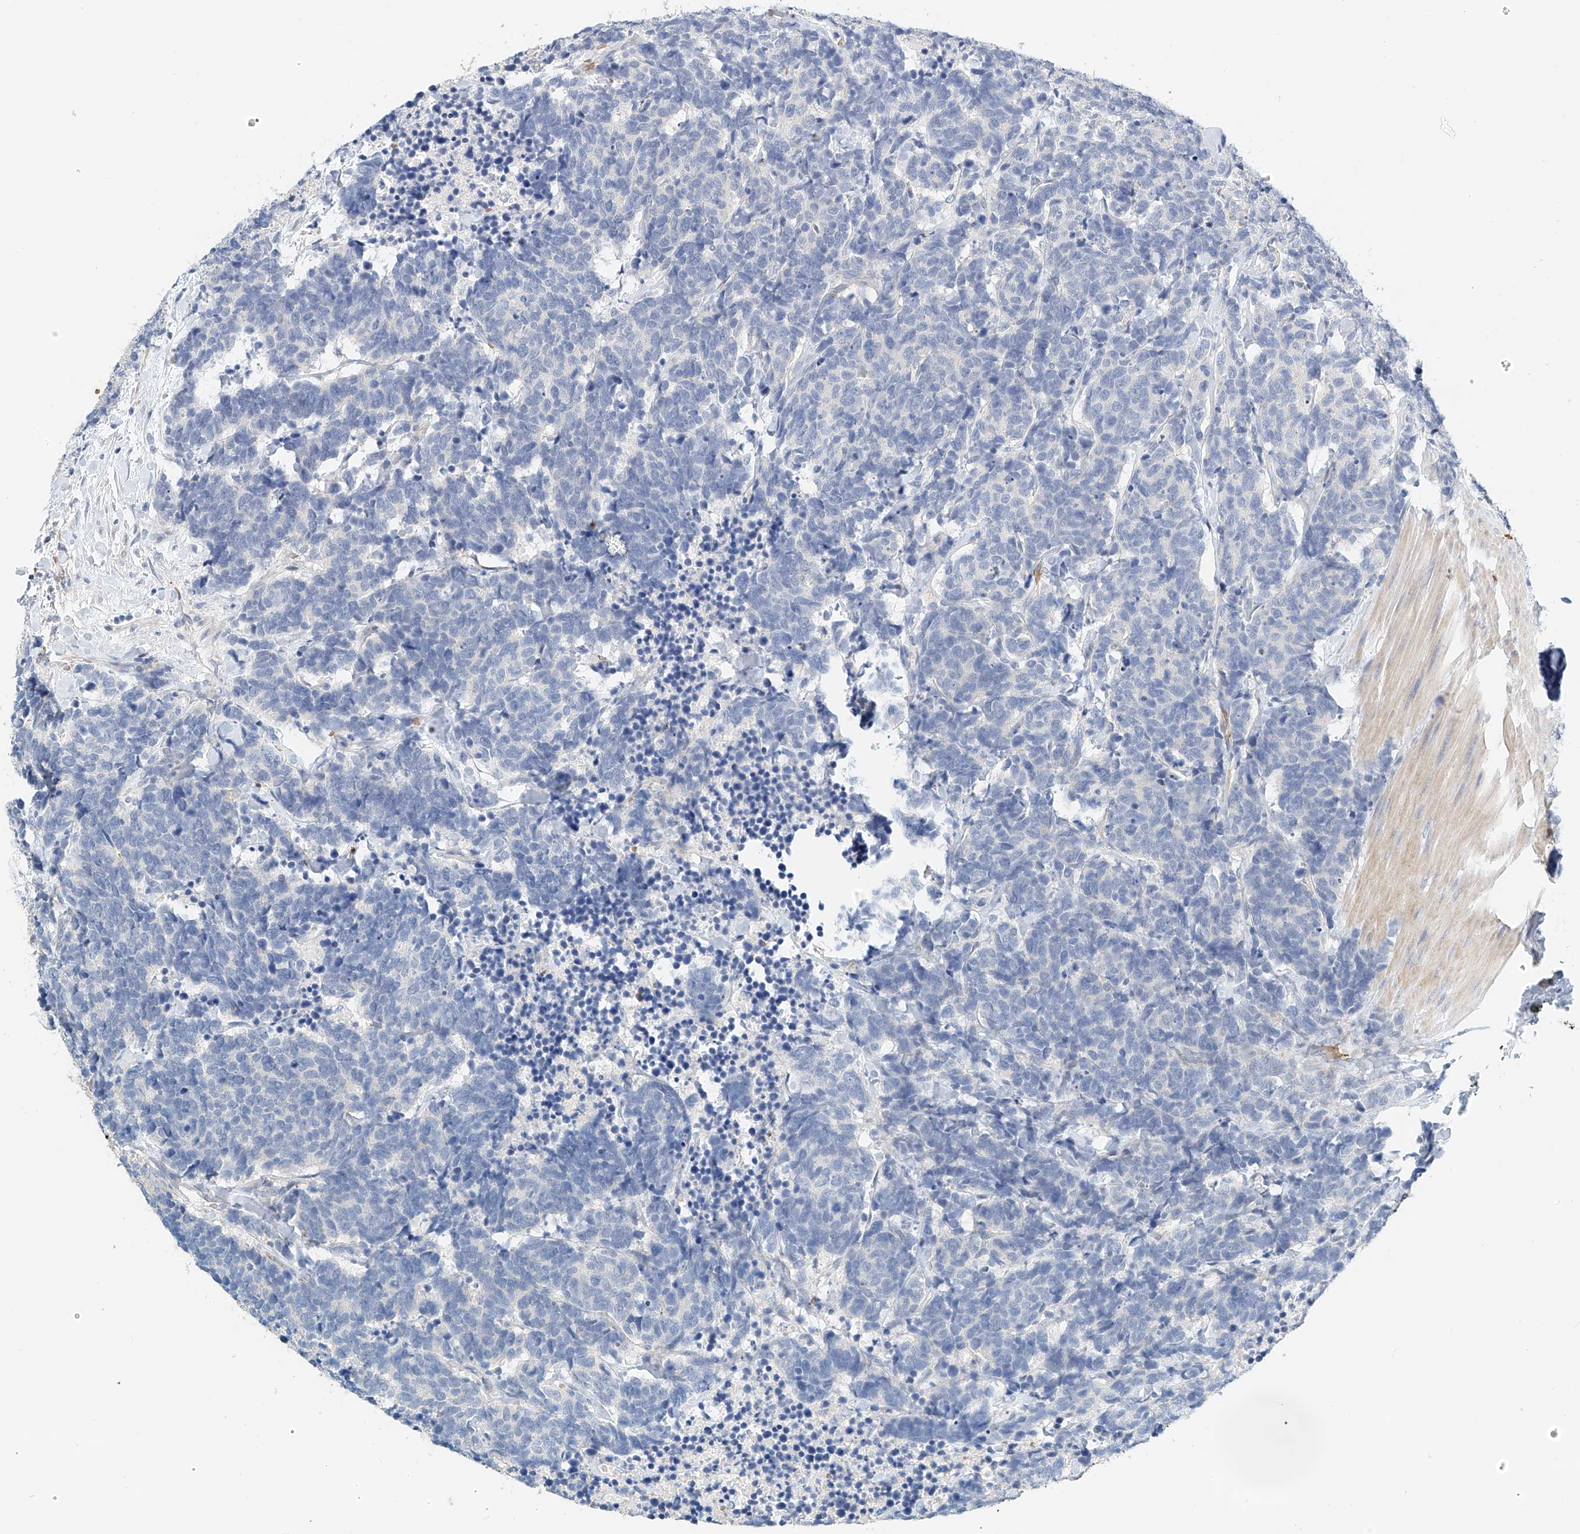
{"staining": {"intensity": "negative", "quantity": "none", "location": "none"}, "tissue": "carcinoid", "cell_type": "Tumor cells", "image_type": "cancer", "snomed": [{"axis": "morphology", "description": "Carcinoma, NOS"}, {"axis": "morphology", "description": "Carcinoid, malignant, NOS"}, {"axis": "topography", "description": "Urinary bladder"}], "caption": "This is a histopathology image of immunohistochemistry (IHC) staining of carcinoma, which shows no expression in tumor cells.", "gene": "RCAN3", "patient": {"sex": "male", "age": 57}}